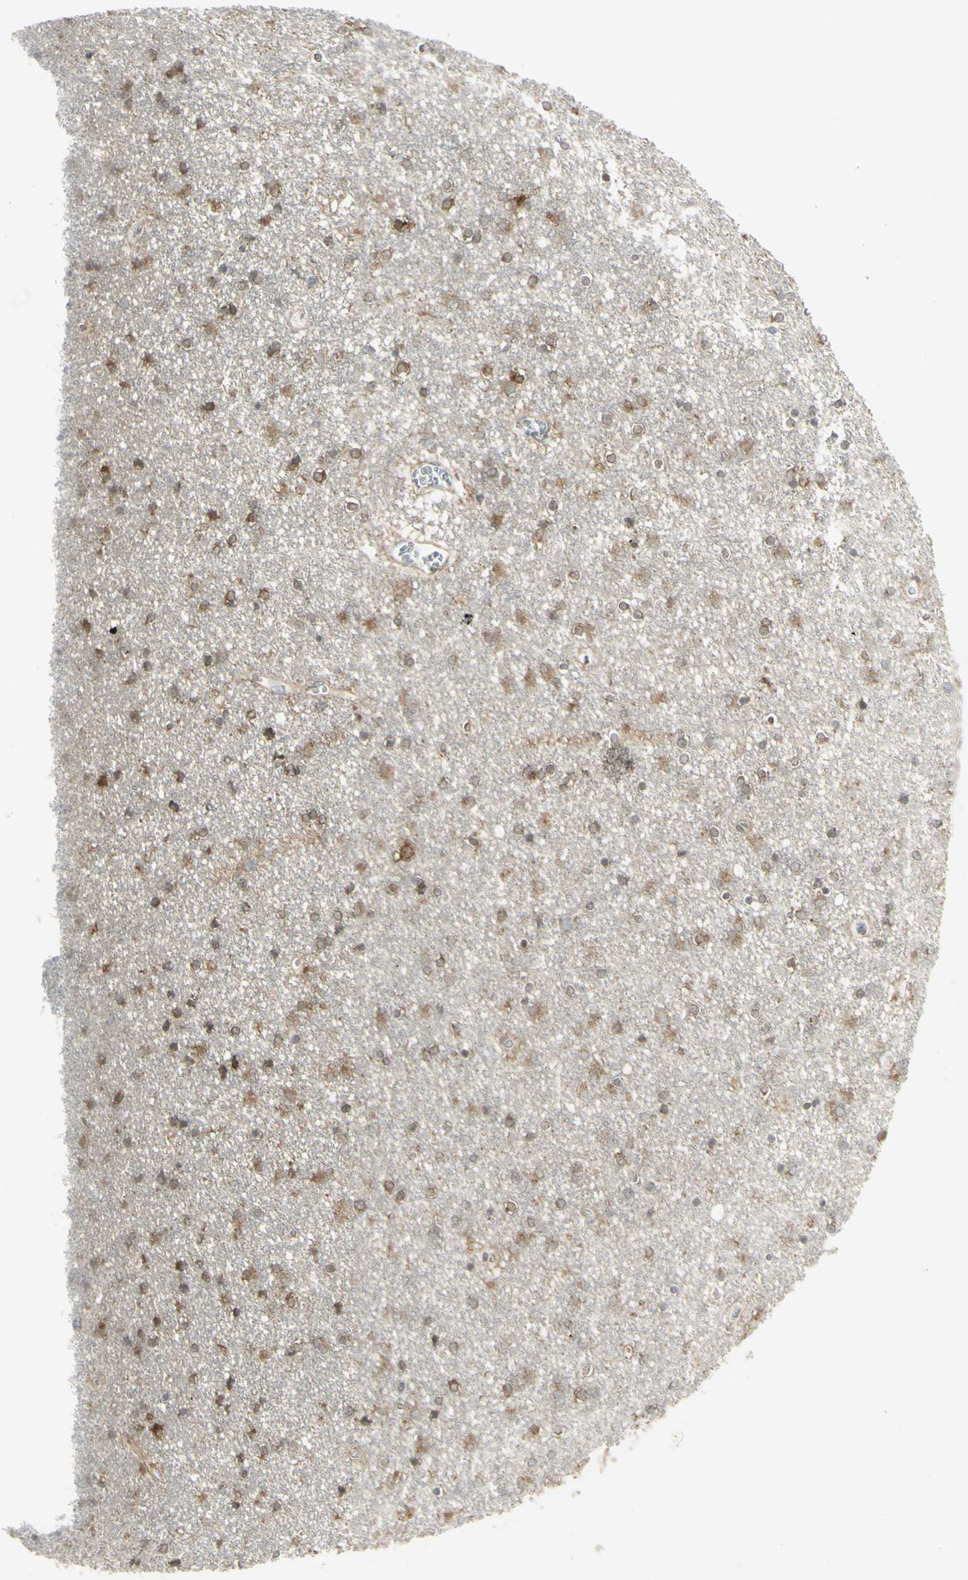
{"staining": {"intensity": "moderate", "quantity": "25%-75%", "location": "cytoplasmic/membranous"}, "tissue": "caudate", "cell_type": "Glial cells", "image_type": "normal", "snomed": [{"axis": "morphology", "description": "Normal tissue, NOS"}, {"axis": "topography", "description": "Lateral ventricle wall"}], "caption": "A brown stain highlights moderate cytoplasmic/membranous expression of a protein in glial cells of benign caudate.", "gene": "FKBP3", "patient": {"sex": "female", "age": 54}}